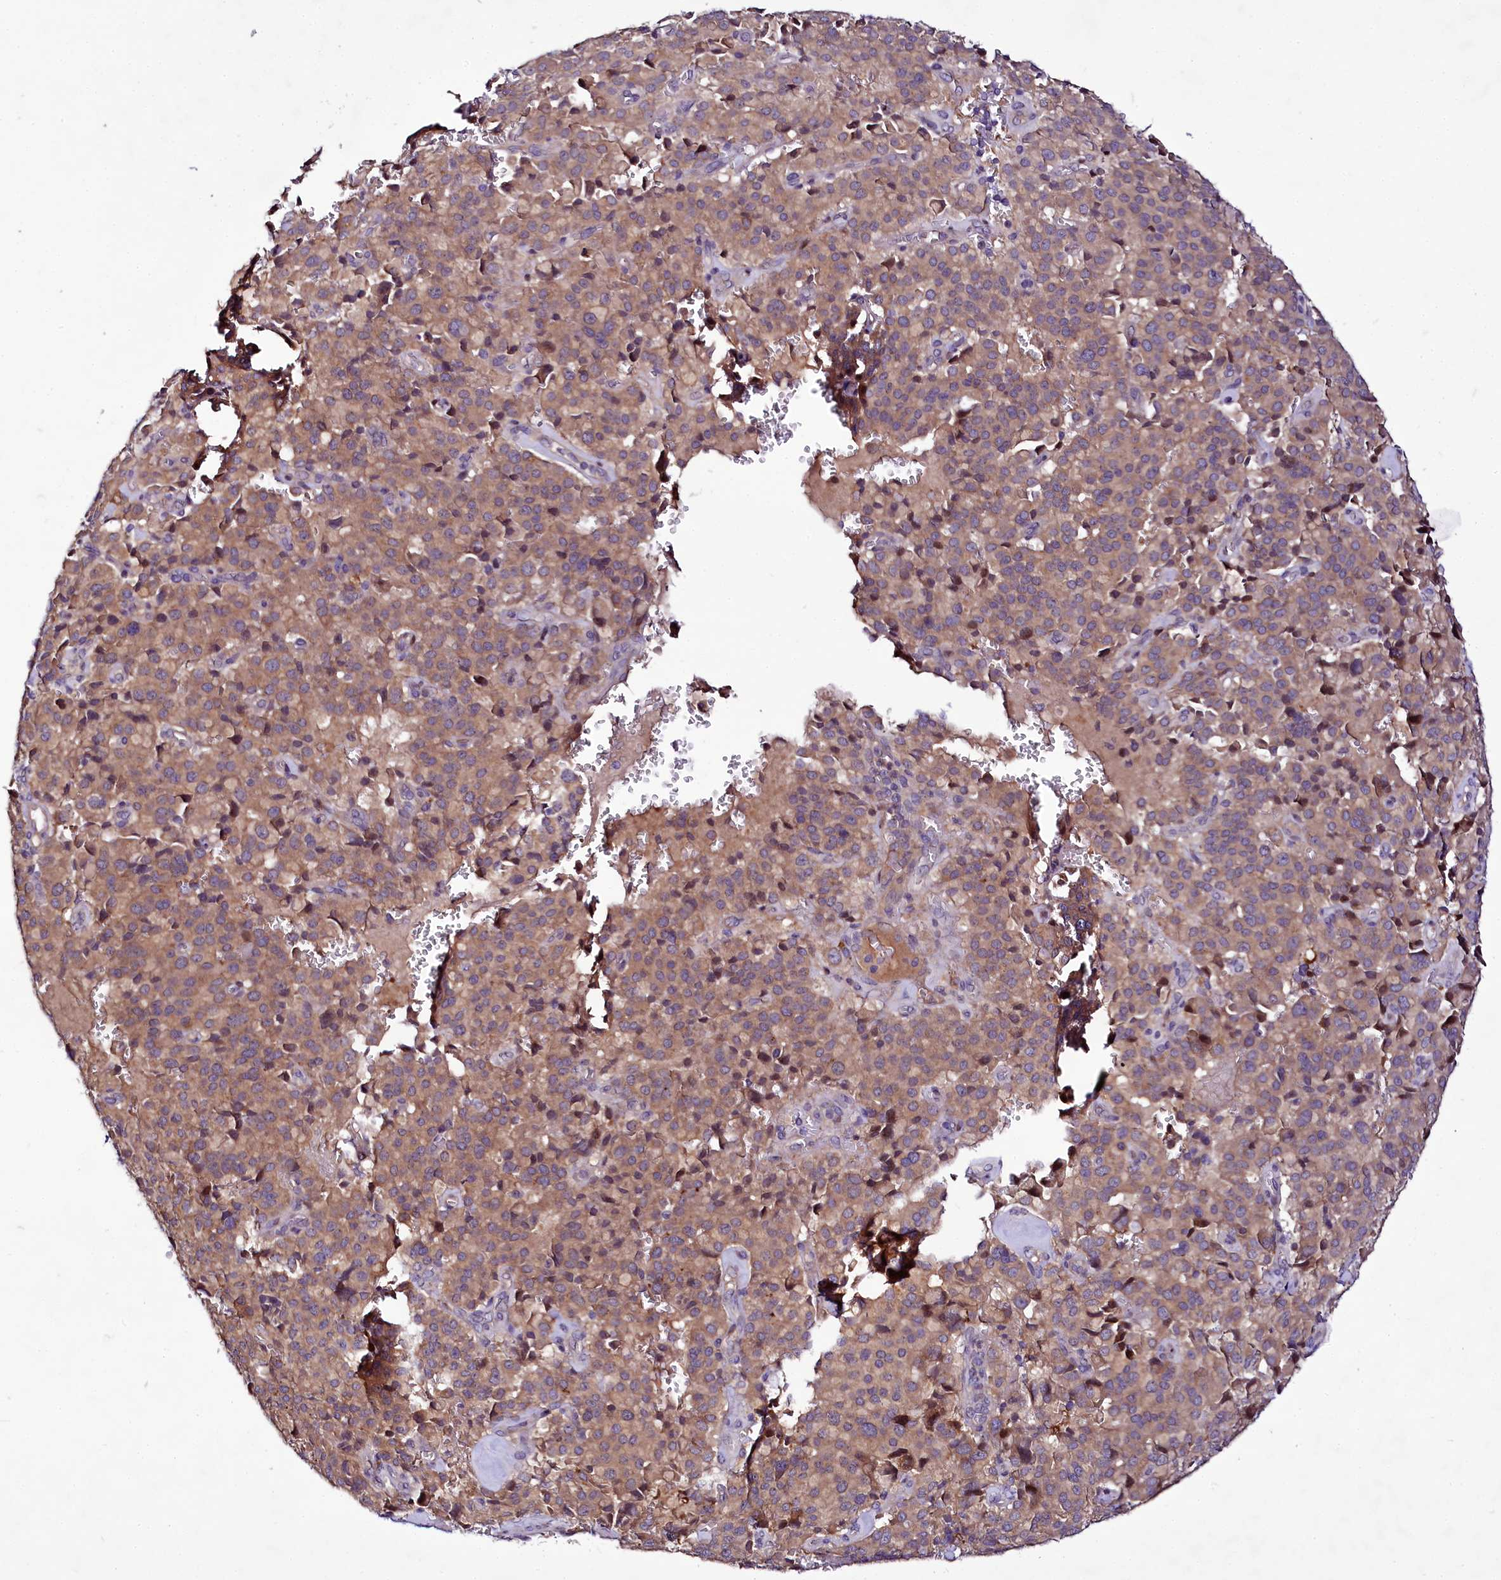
{"staining": {"intensity": "moderate", "quantity": ">75%", "location": "cytoplasmic/membranous"}, "tissue": "pancreatic cancer", "cell_type": "Tumor cells", "image_type": "cancer", "snomed": [{"axis": "morphology", "description": "Adenocarcinoma, NOS"}, {"axis": "topography", "description": "Pancreas"}], "caption": "Immunohistochemistry (IHC) of human pancreatic cancer (adenocarcinoma) demonstrates medium levels of moderate cytoplasmic/membranous expression in approximately >75% of tumor cells.", "gene": "ZC3H12C", "patient": {"sex": "male", "age": 65}}